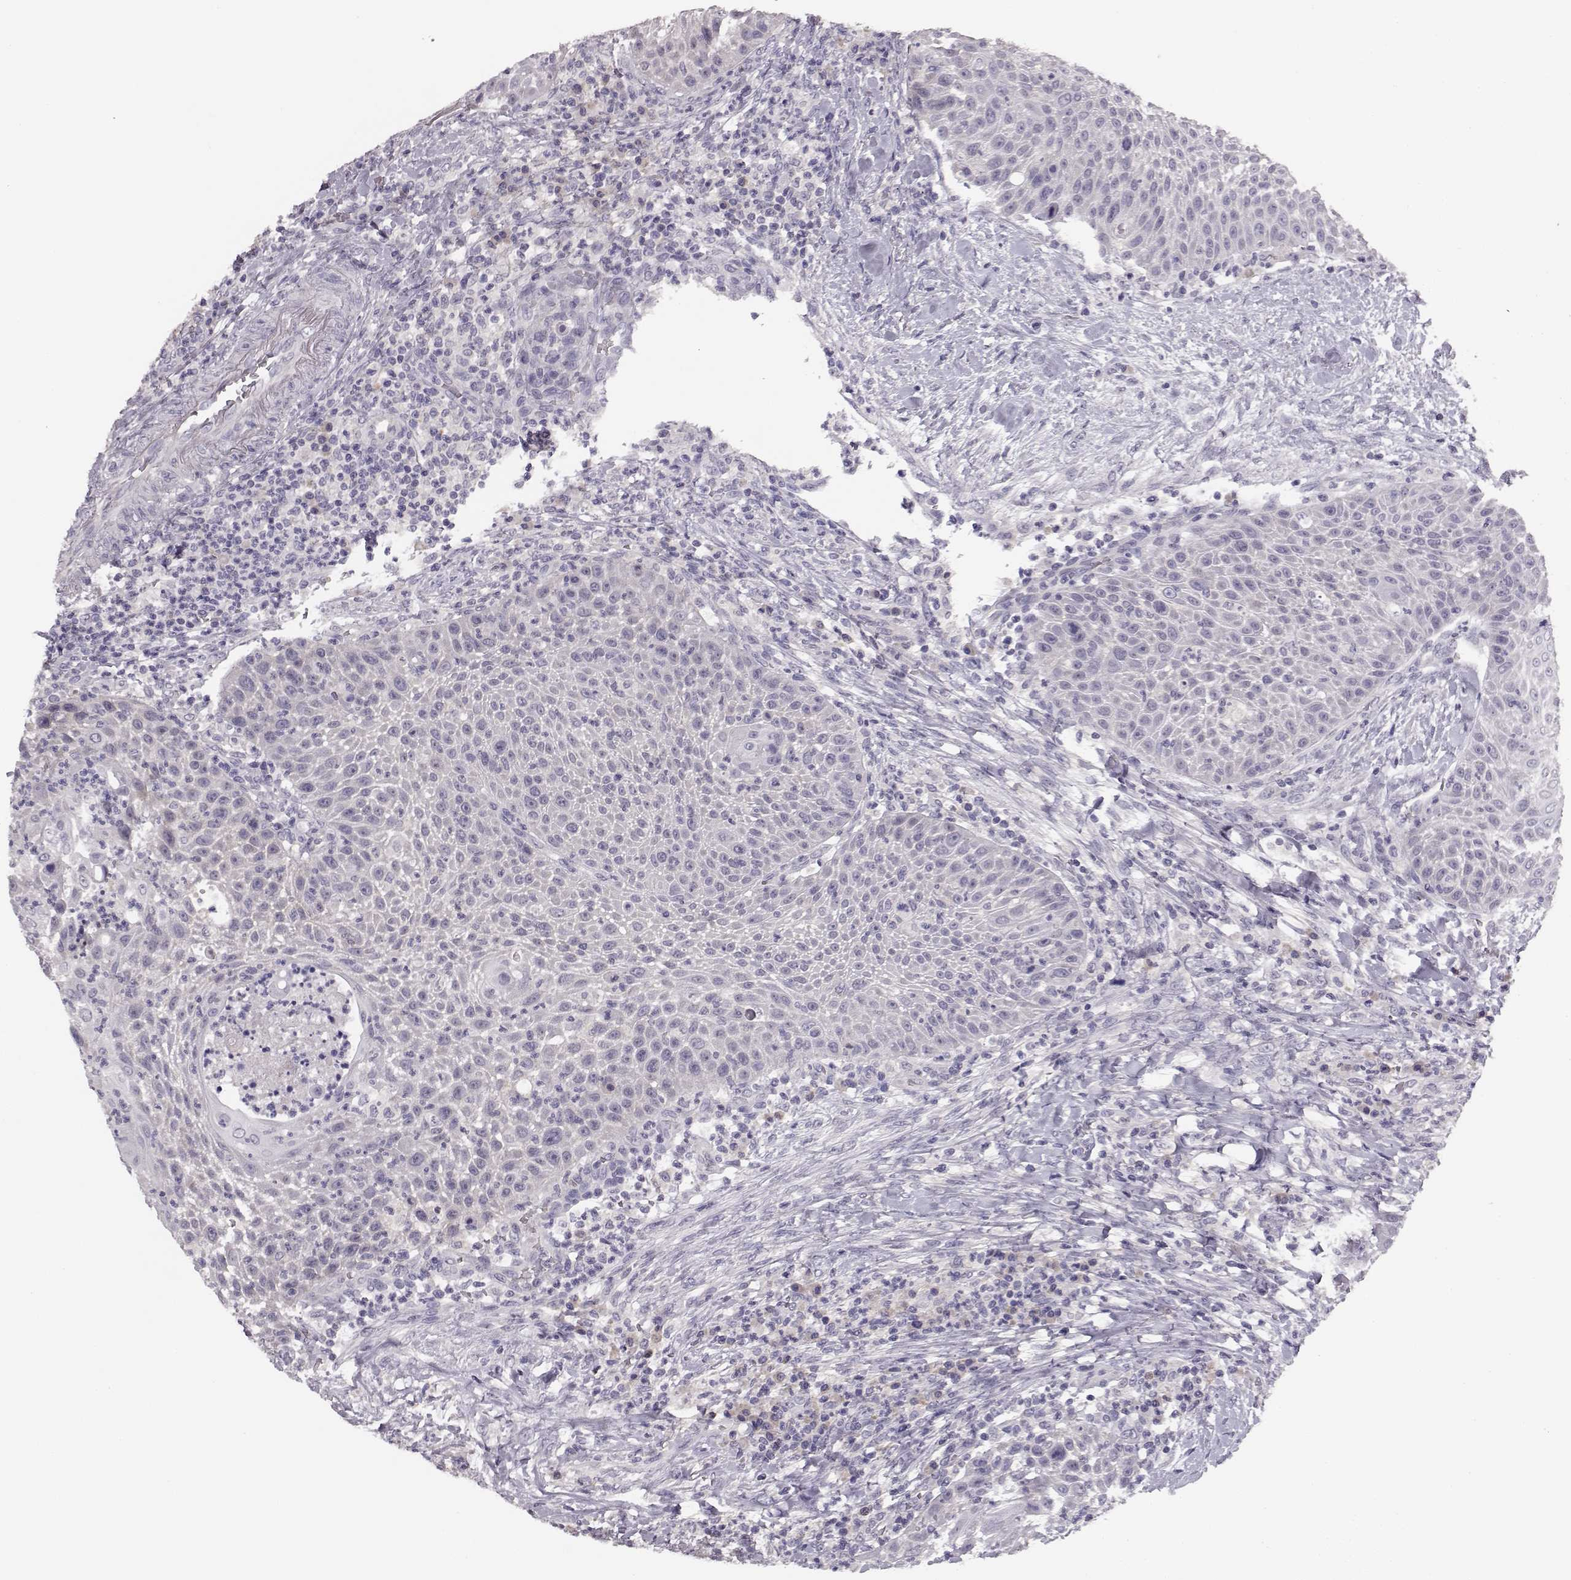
{"staining": {"intensity": "negative", "quantity": "none", "location": "none"}, "tissue": "head and neck cancer", "cell_type": "Tumor cells", "image_type": "cancer", "snomed": [{"axis": "morphology", "description": "Squamous cell carcinoma, NOS"}, {"axis": "topography", "description": "Head-Neck"}], "caption": "This image is of squamous cell carcinoma (head and neck) stained with immunohistochemistry (IHC) to label a protein in brown with the nuclei are counter-stained blue. There is no expression in tumor cells. (DAB immunohistochemistry (IHC) with hematoxylin counter stain).", "gene": "BFSP2", "patient": {"sex": "male", "age": 69}}